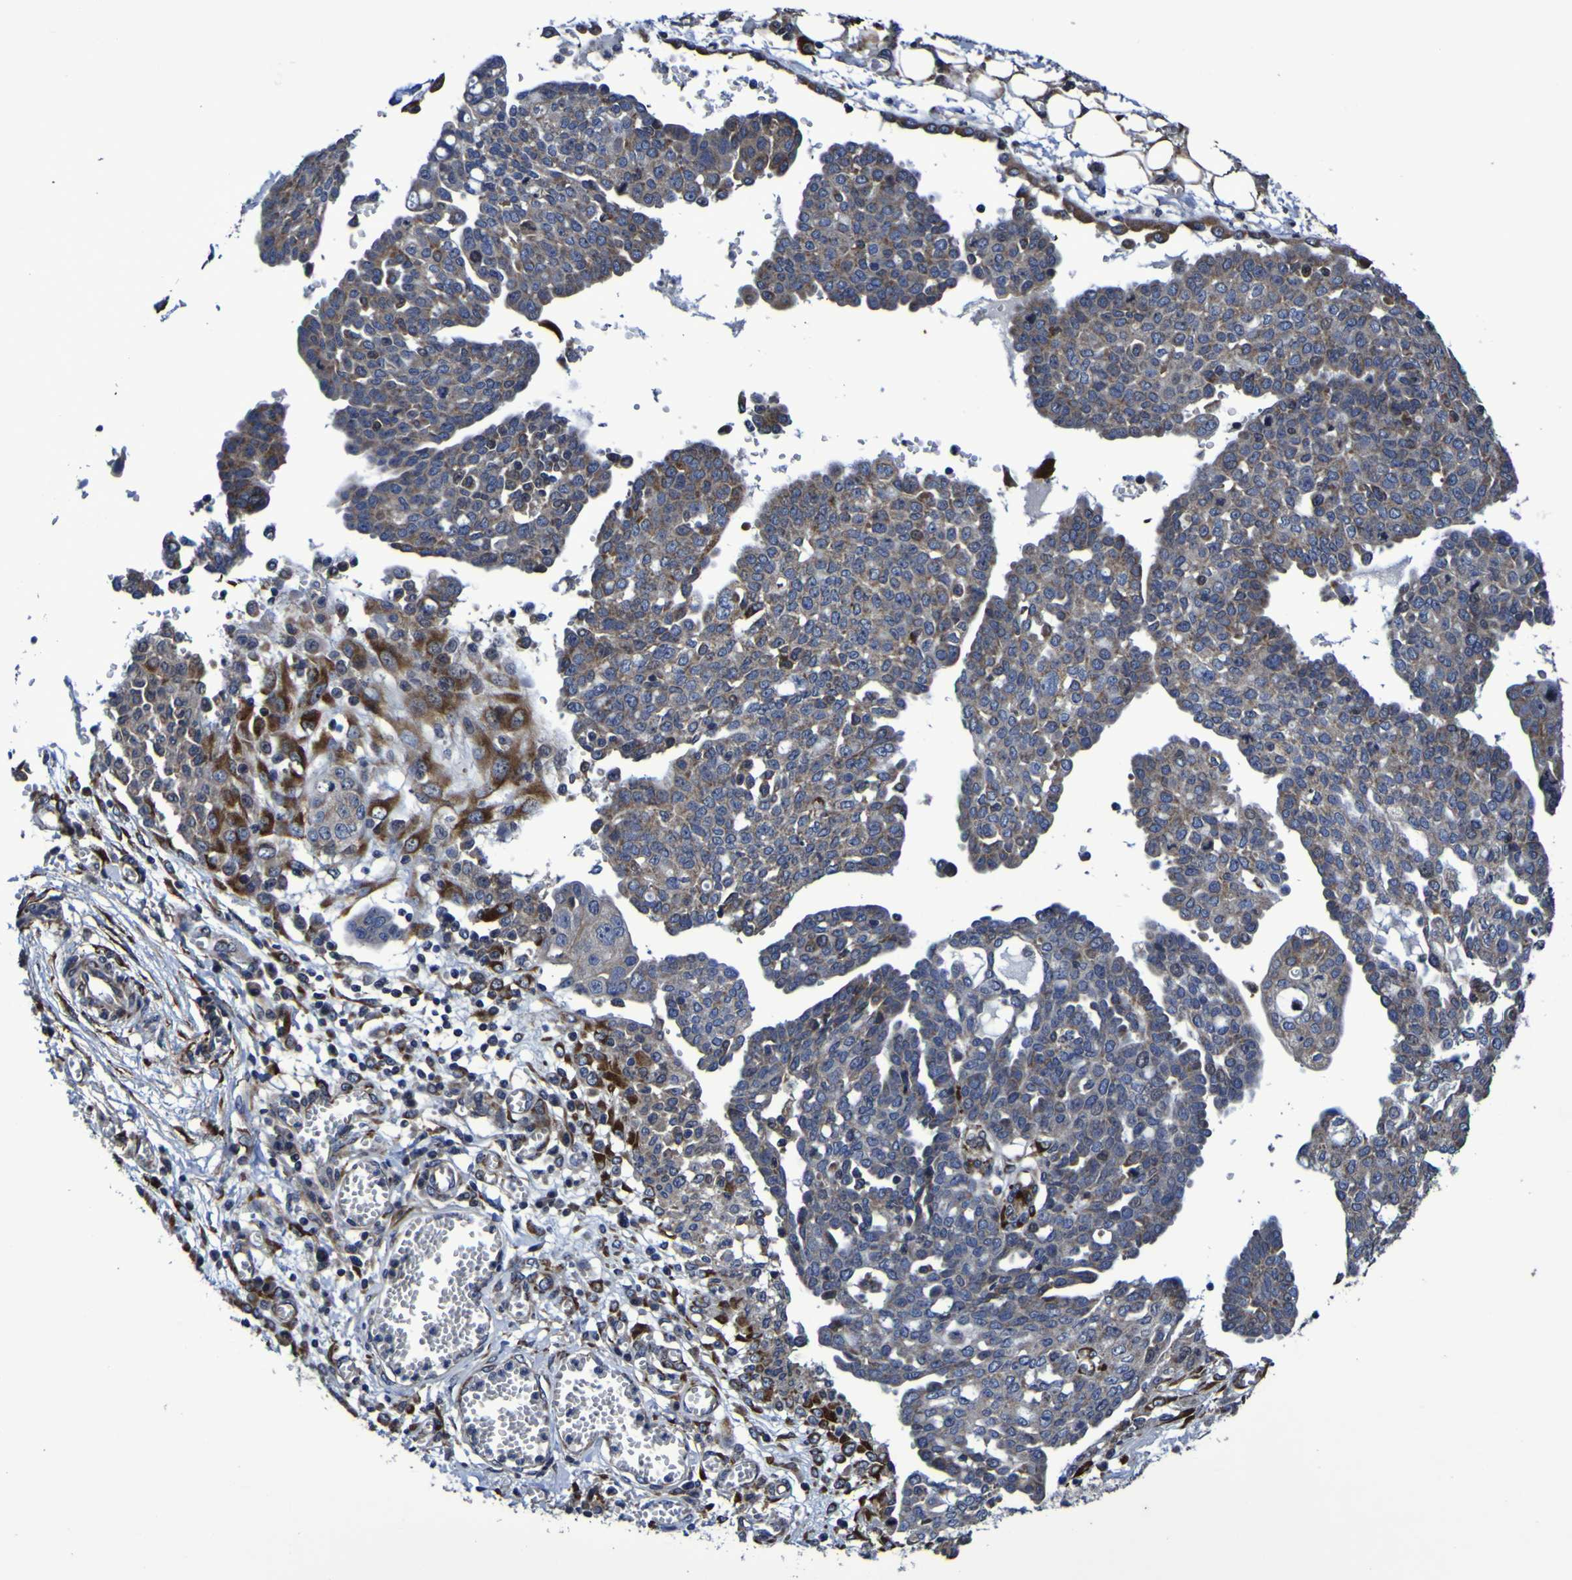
{"staining": {"intensity": "moderate", "quantity": "<25%", "location": "cytoplasmic/membranous"}, "tissue": "ovarian cancer", "cell_type": "Tumor cells", "image_type": "cancer", "snomed": [{"axis": "morphology", "description": "Cystadenocarcinoma, serous, NOS"}, {"axis": "topography", "description": "Soft tissue"}, {"axis": "topography", "description": "Ovary"}], "caption": "About <25% of tumor cells in serous cystadenocarcinoma (ovarian) exhibit moderate cytoplasmic/membranous protein positivity as visualized by brown immunohistochemical staining.", "gene": "P3H1", "patient": {"sex": "female", "age": 57}}